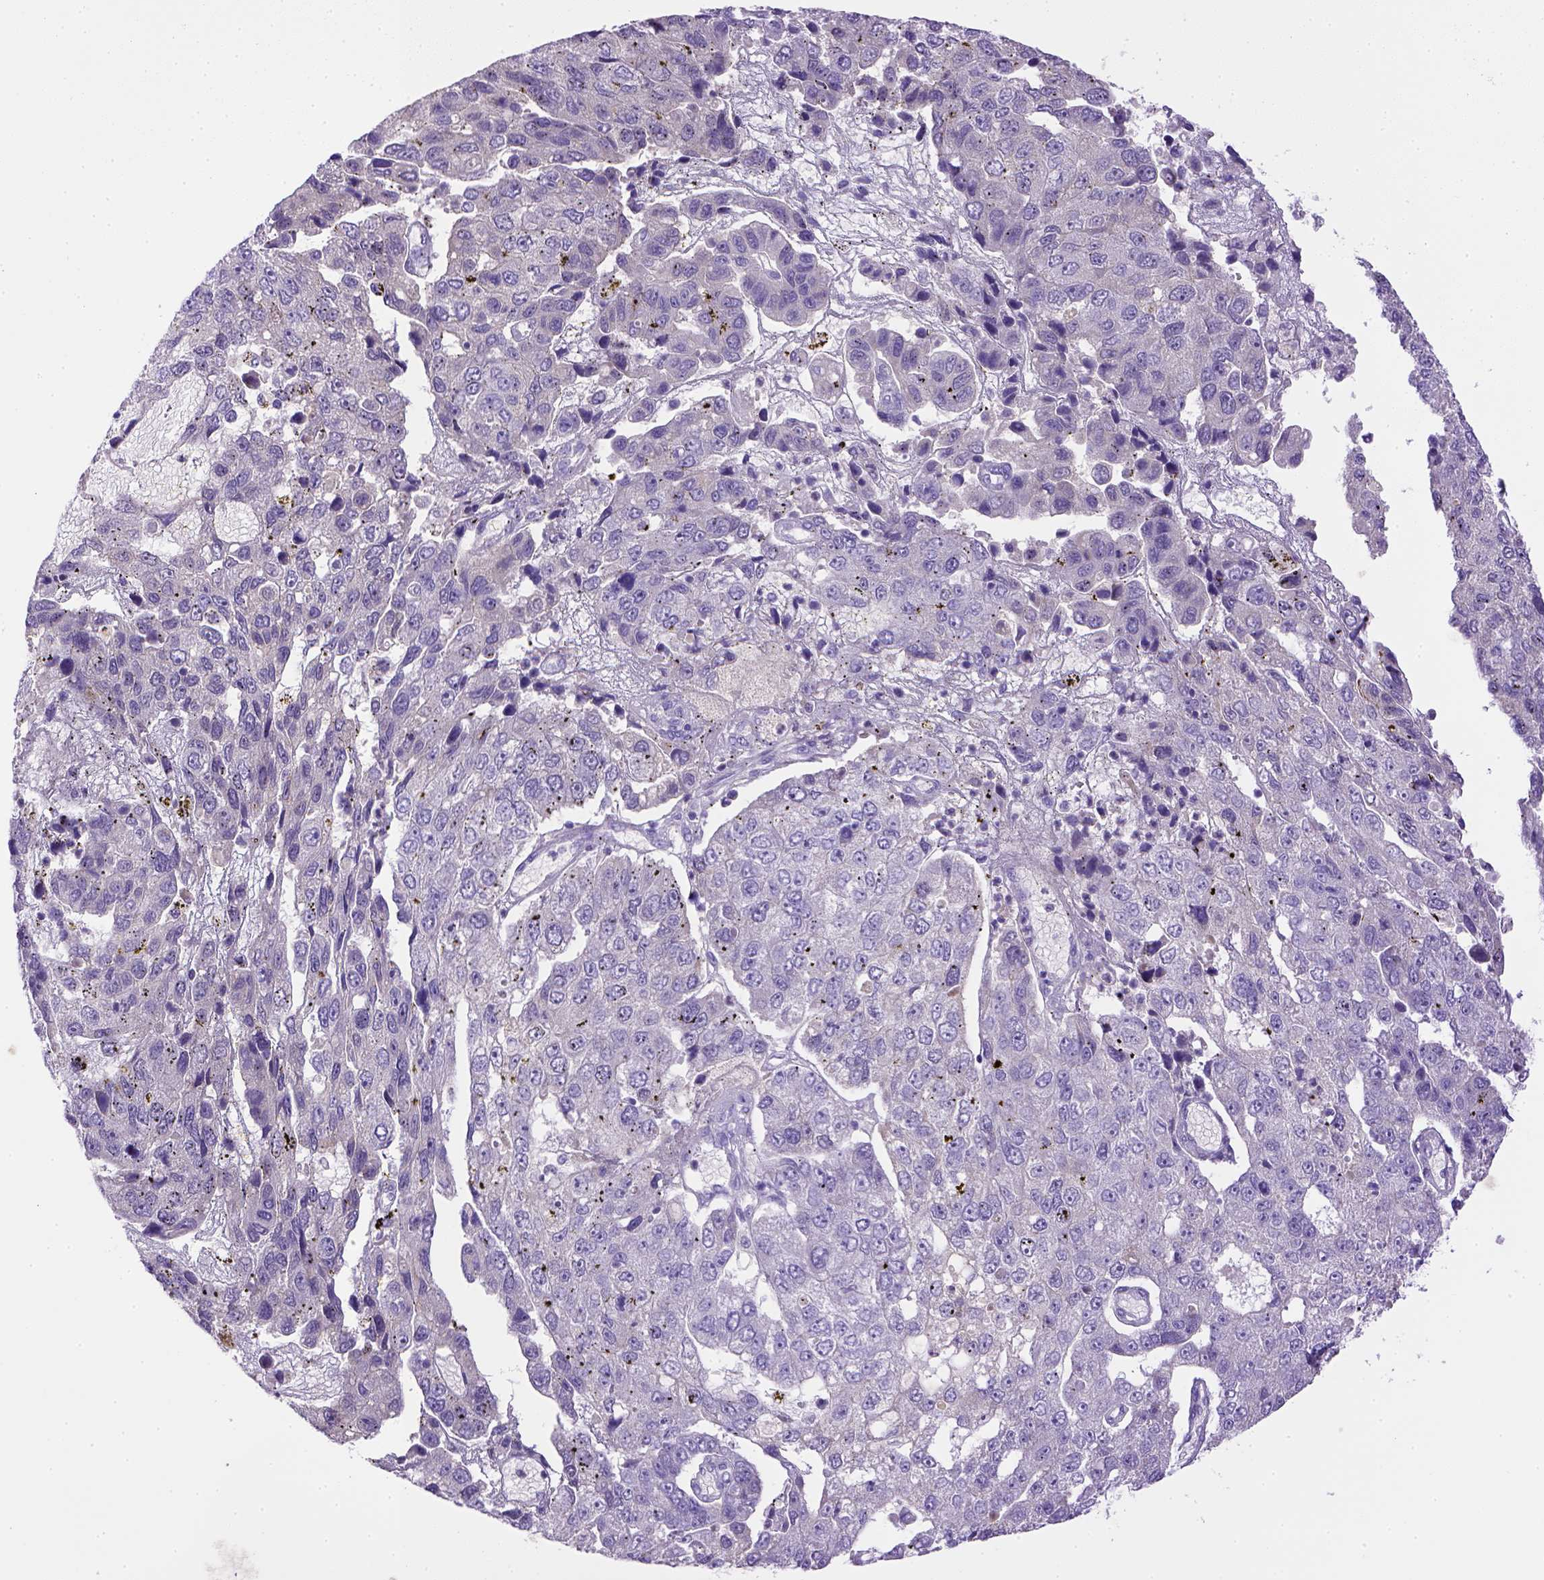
{"staining": {"intensity": "negative", "quantity": "none", "location": "none"}, "tissue": "pancreatic cancer", "cell_type": "Tumor cells", "image_type": "cancer", "snomed": [{"axis": "morphology", "description": "Adenocarcinoma, NOS"}, {"axis": "topography", "description": "Pancreas"}], "caption": "Immunohistochemistry of adenocarcinoma (pancreatic) demonstrates no staining in tumor cells. (DAB (3,3'-diaminobenzidine) IHC visualized using brightfield microscopy, high magnification).", "gene": "BAAT", "patient": {"sex": "female", "age": 61}}